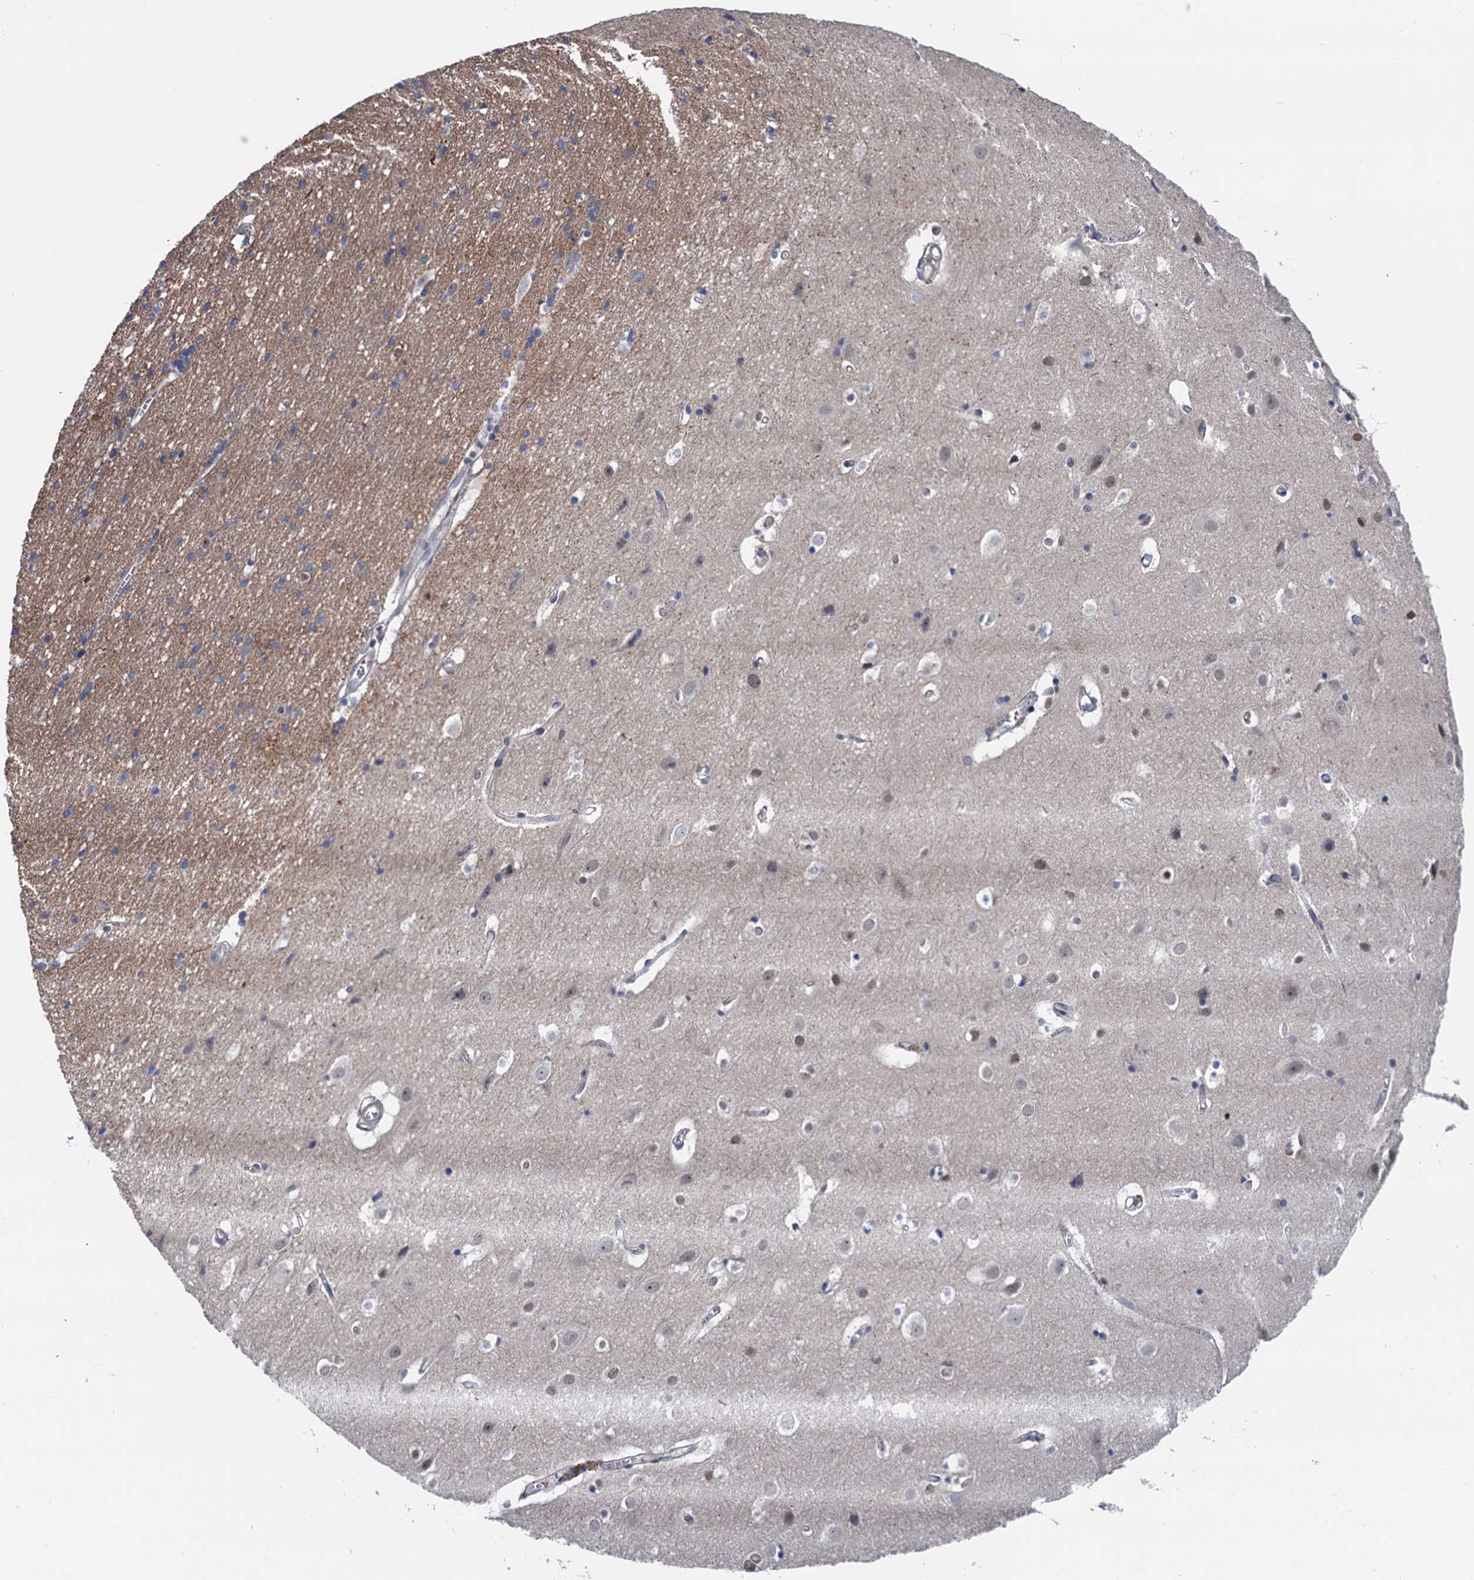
{"staining": {"intensity": "negative", "quantity": "none", "location": "none"}, "tissue": "cerebral cortex", "cell_type": "Endothelial cells", "image_type": "normal", "snomed": [{"axis": "morphology", "description": "Normal tissue, NOS"}, {"axis": "topography", "description": "Cerebral cortex"}], "caption": "This photomicrograph is of unremarkable cerebral cortex stained with immunohistochemistry to label a protein in brown with the nuclei are counter-stained blue. There is no positivity in endothelial cells.", "gene": "RASSF4", "patient": {"sex": "male", "age": 54}}